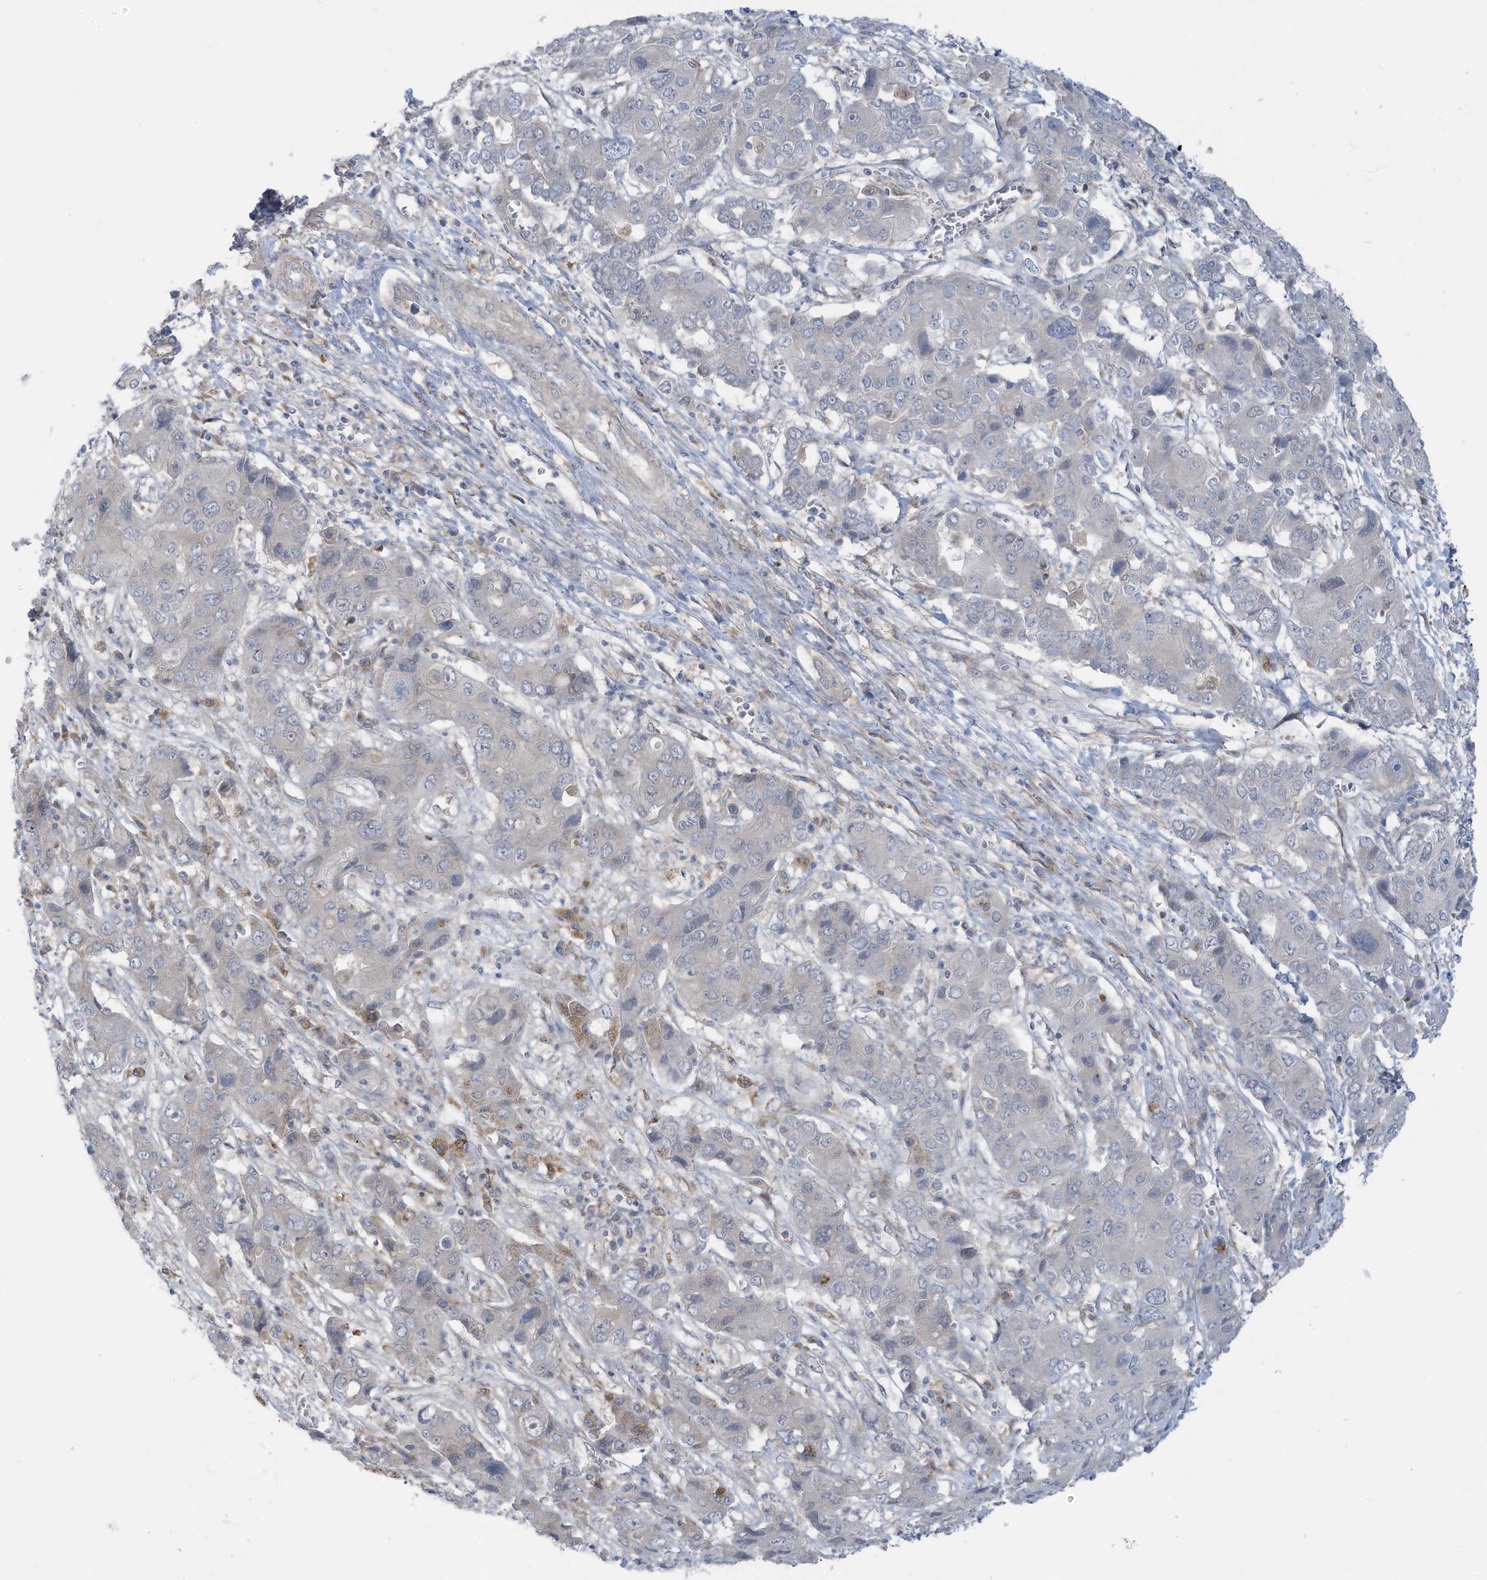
{"staining": {"intensity": "negative", "quantity": "none", "location": "none"}, "tissue": "liver cancer", "cell_type": "Tumor cells", "image_type": "cancer", "snomed": [{"axis": "morphology", "description": "Cholangiocarcinoma"}, {"axis": "topography", "description": "Liver"}], "caption": "The histopathology image reveals no significant expression in tumor cells of cholangiocarcinoma (liver).", "gene": "ADAT2", "patient": {"sex": "male", "age": 67}}